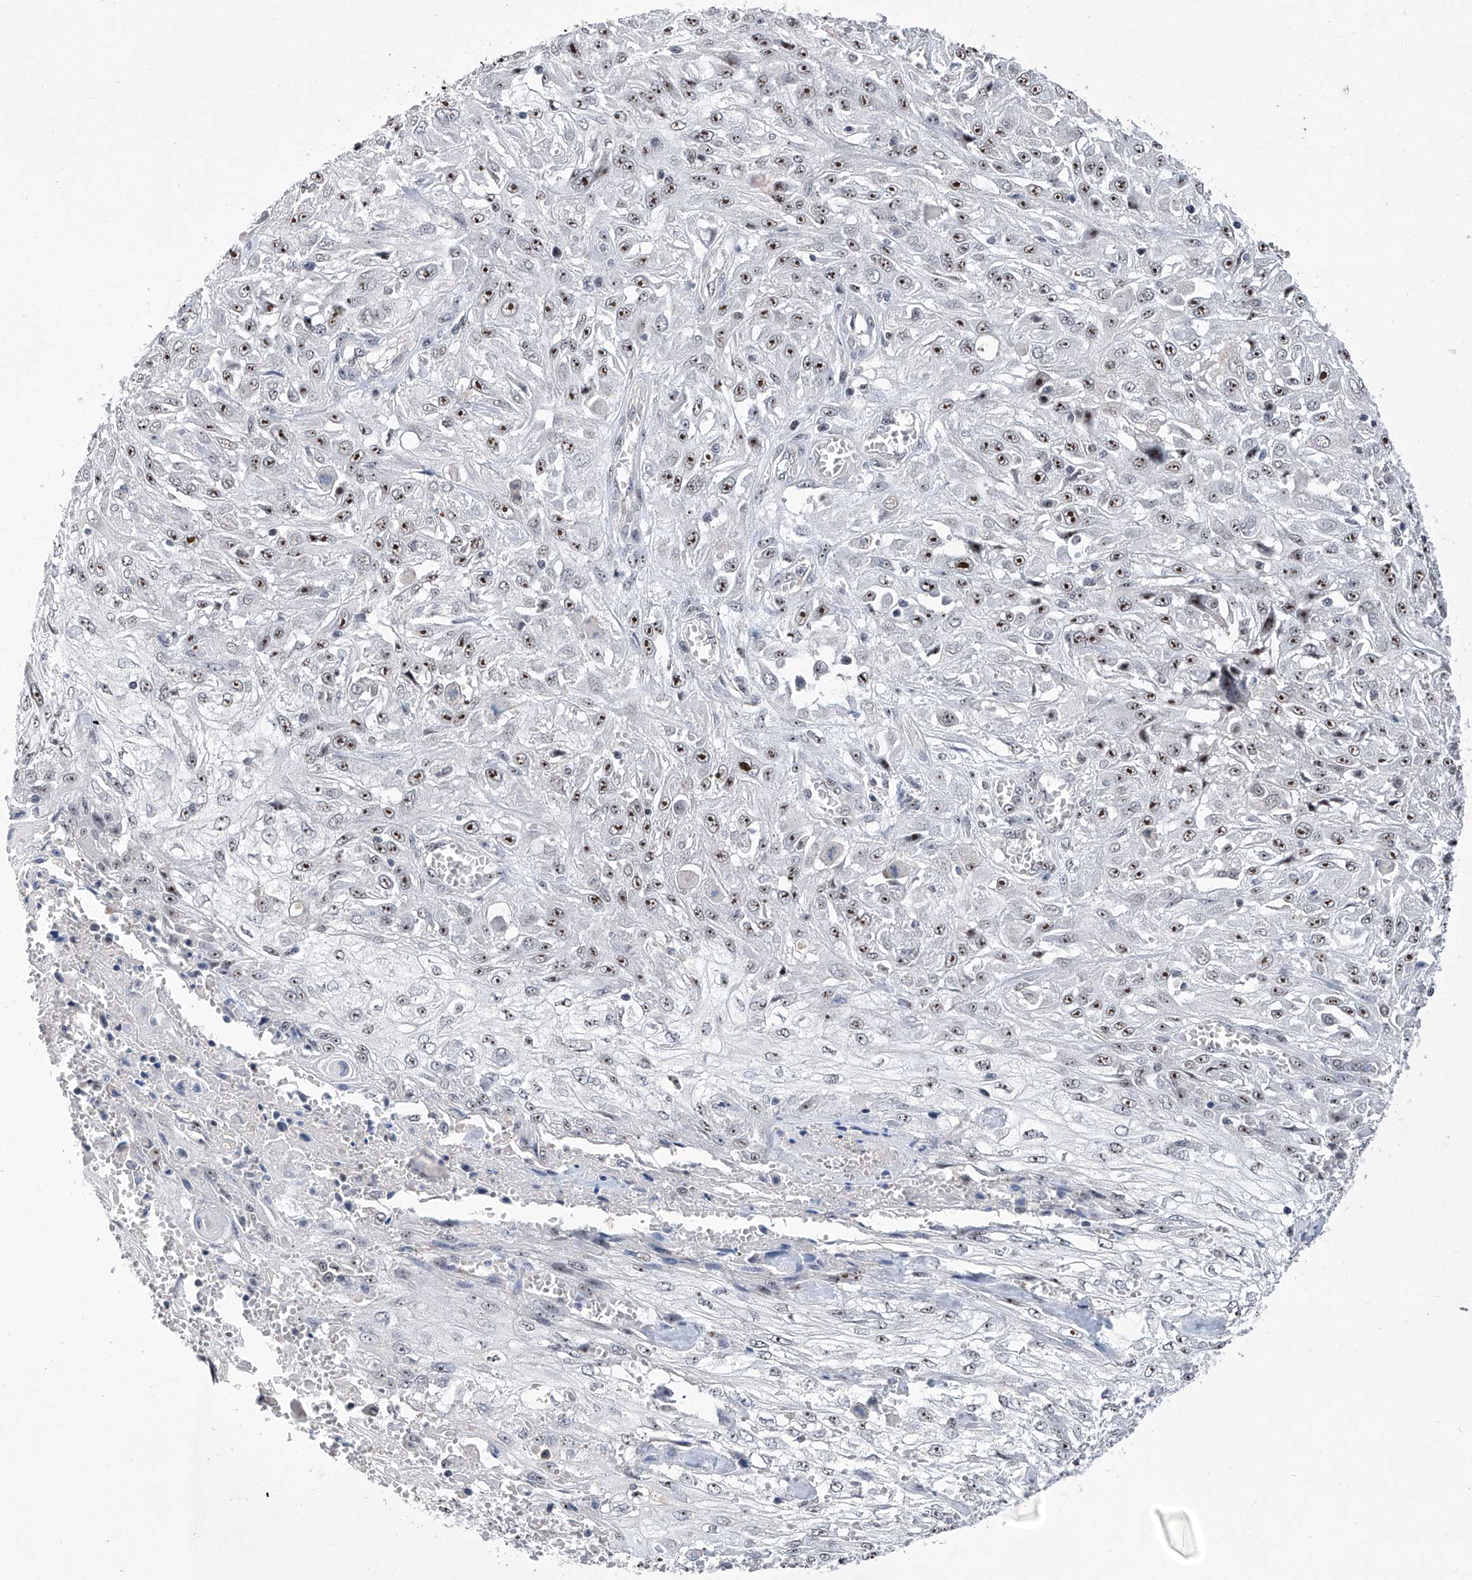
{"staining": {"intensity": "moderate", "quantity": ">75%", "location": "nuclear"}, "tissue": "skin cancer", "cell_type": "Tumor cells", "image_type": "cancer", "snomed": [{"axis": "morphology", "description": "Squamous cell carcinoma, NOS"}, {"axis": "morphology", "description": "Squamous cell carcinoma, metastatic, NOS"}, {"axis": "topography", "description": "Skin"}, {"axis": "topography", "description": "Lymph node"}], "caption": "Immunohistochemistry photomicrograph of human metastatic squamous cell carcinoma (skin) stained for a protein (brown), which demonstrates medium levels of moderate nuclear staining in approximately >75% of tumor cells.", "gene": "CMTR1", "patient": {"sex": "male", "age": 75}}